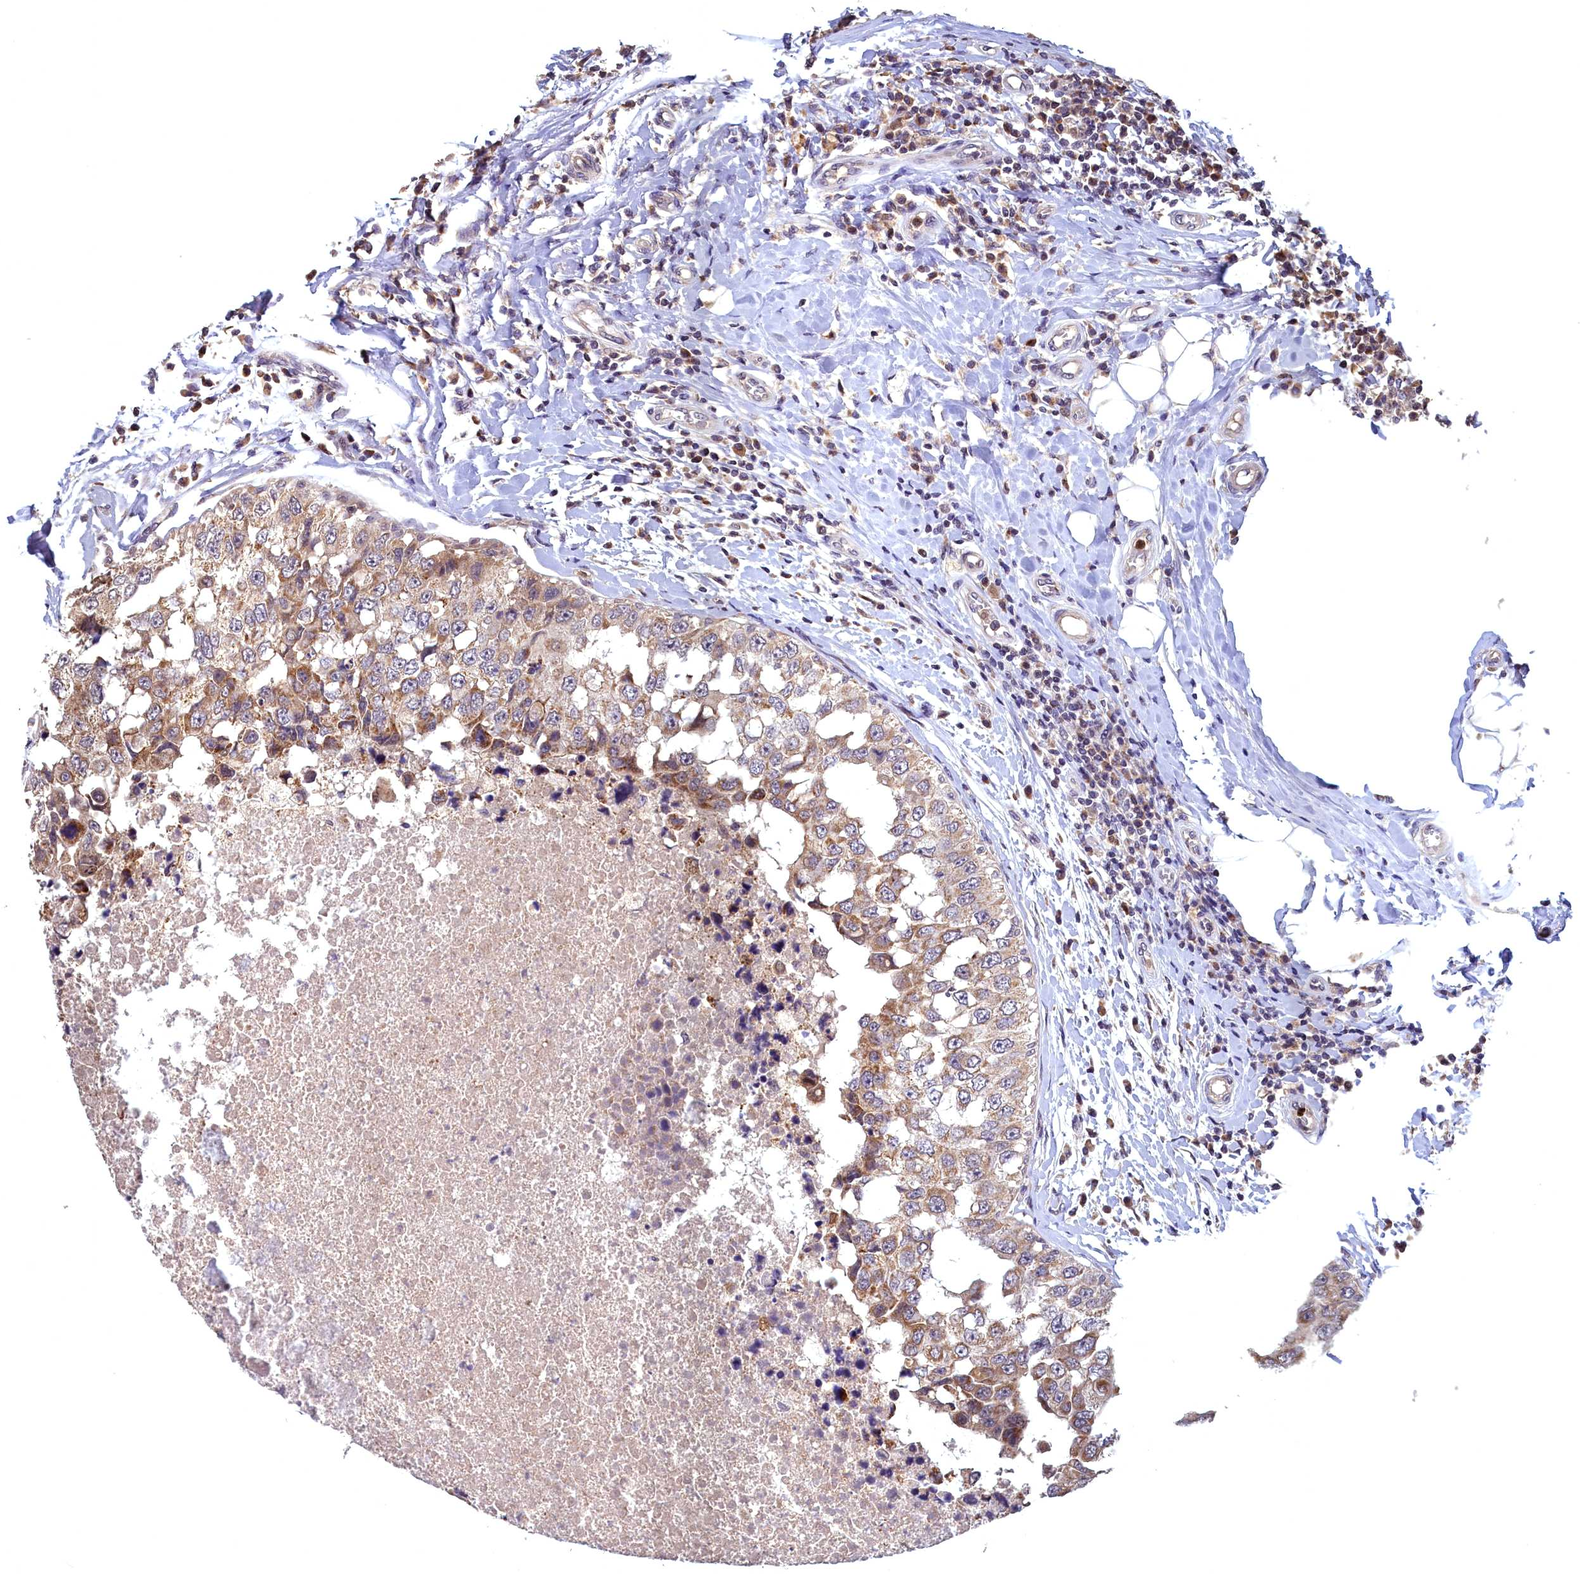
{"staining": {"intensity": "moderate", "quantity": ">75%", "location": "cytoplasmic/membranous"}, "tissue": "breast cancer", "cell_type": "Tumor cells", "image_type": "cancer", "snomed": [{"axis": "morphology", "description": "Duct carcinoma"}, {"axis": "topography", "description": "Breast"}], "caption": "IHC micrograph of human breast cancer (invasive ductal carcinoma) stained for a protein (brown), which demonstrates medium levels of moderate cytoplasmic/membranous positivity in about >75% of tumor cells.", "gene": "EPB41L4B", "patient": {"sex": "female", "age": 27}}